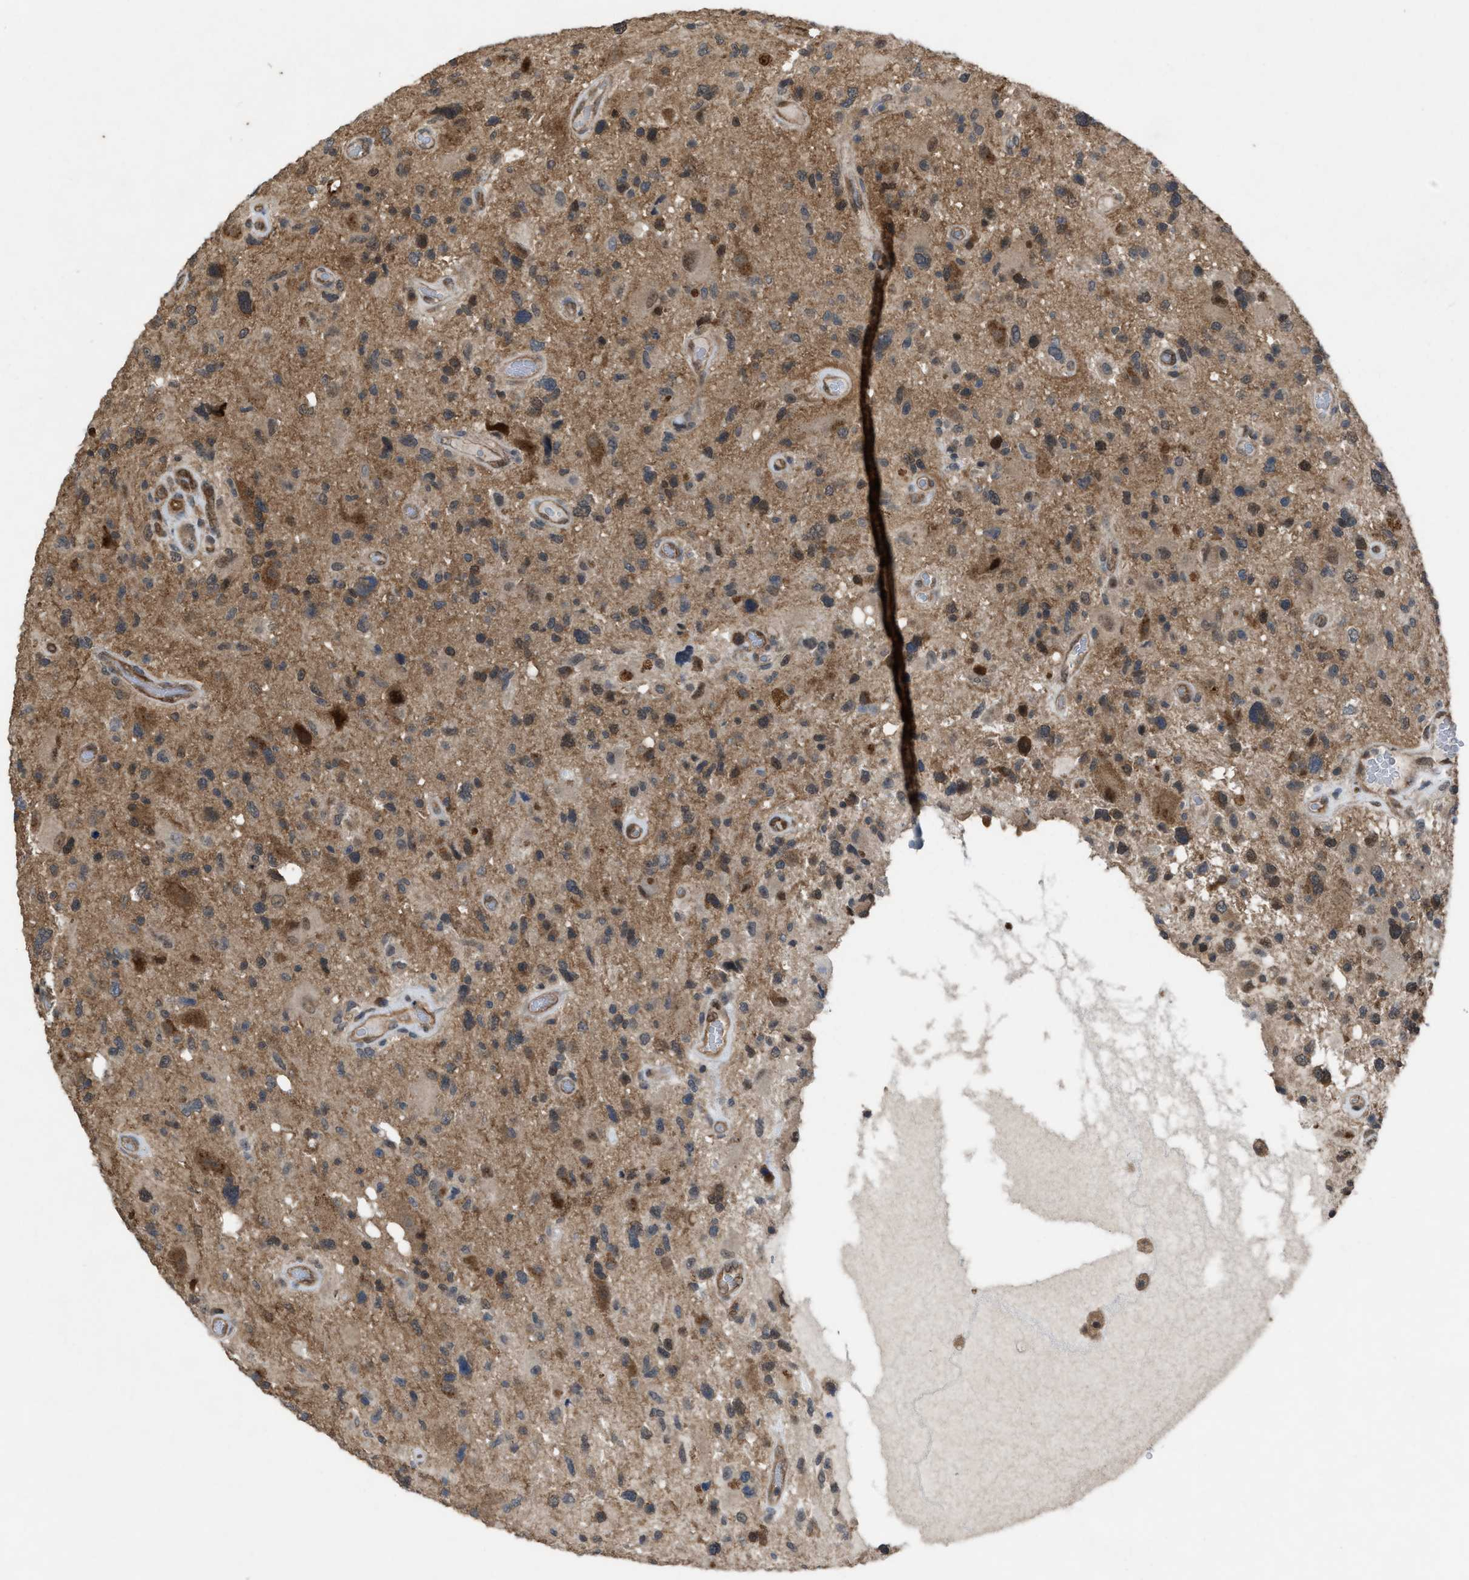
{"staining": {"intensity": "moderate", "quantity": ">75%", "location": "cytoplasmic/membranous,nuclear"}, "tissue": "glioma", "cell_type": "Tumor cells", "image_type": "cancer", "snomed": [{"axis": "morphology", "description": "Glioma, malignant, High grade"}, {"axis": "topography", "description": "Brain"}], "caption": "Tumor cells exhibit moderate cytoplasmic/membranous and nuclear staining in approximately >75% of cells in glioma. (DAB (3,3'-diaminobenzidine) IHC with brightfield microscopy, high magnification).", "gene": "PLAA", "patient": {"sex": "male", "age": 33}}